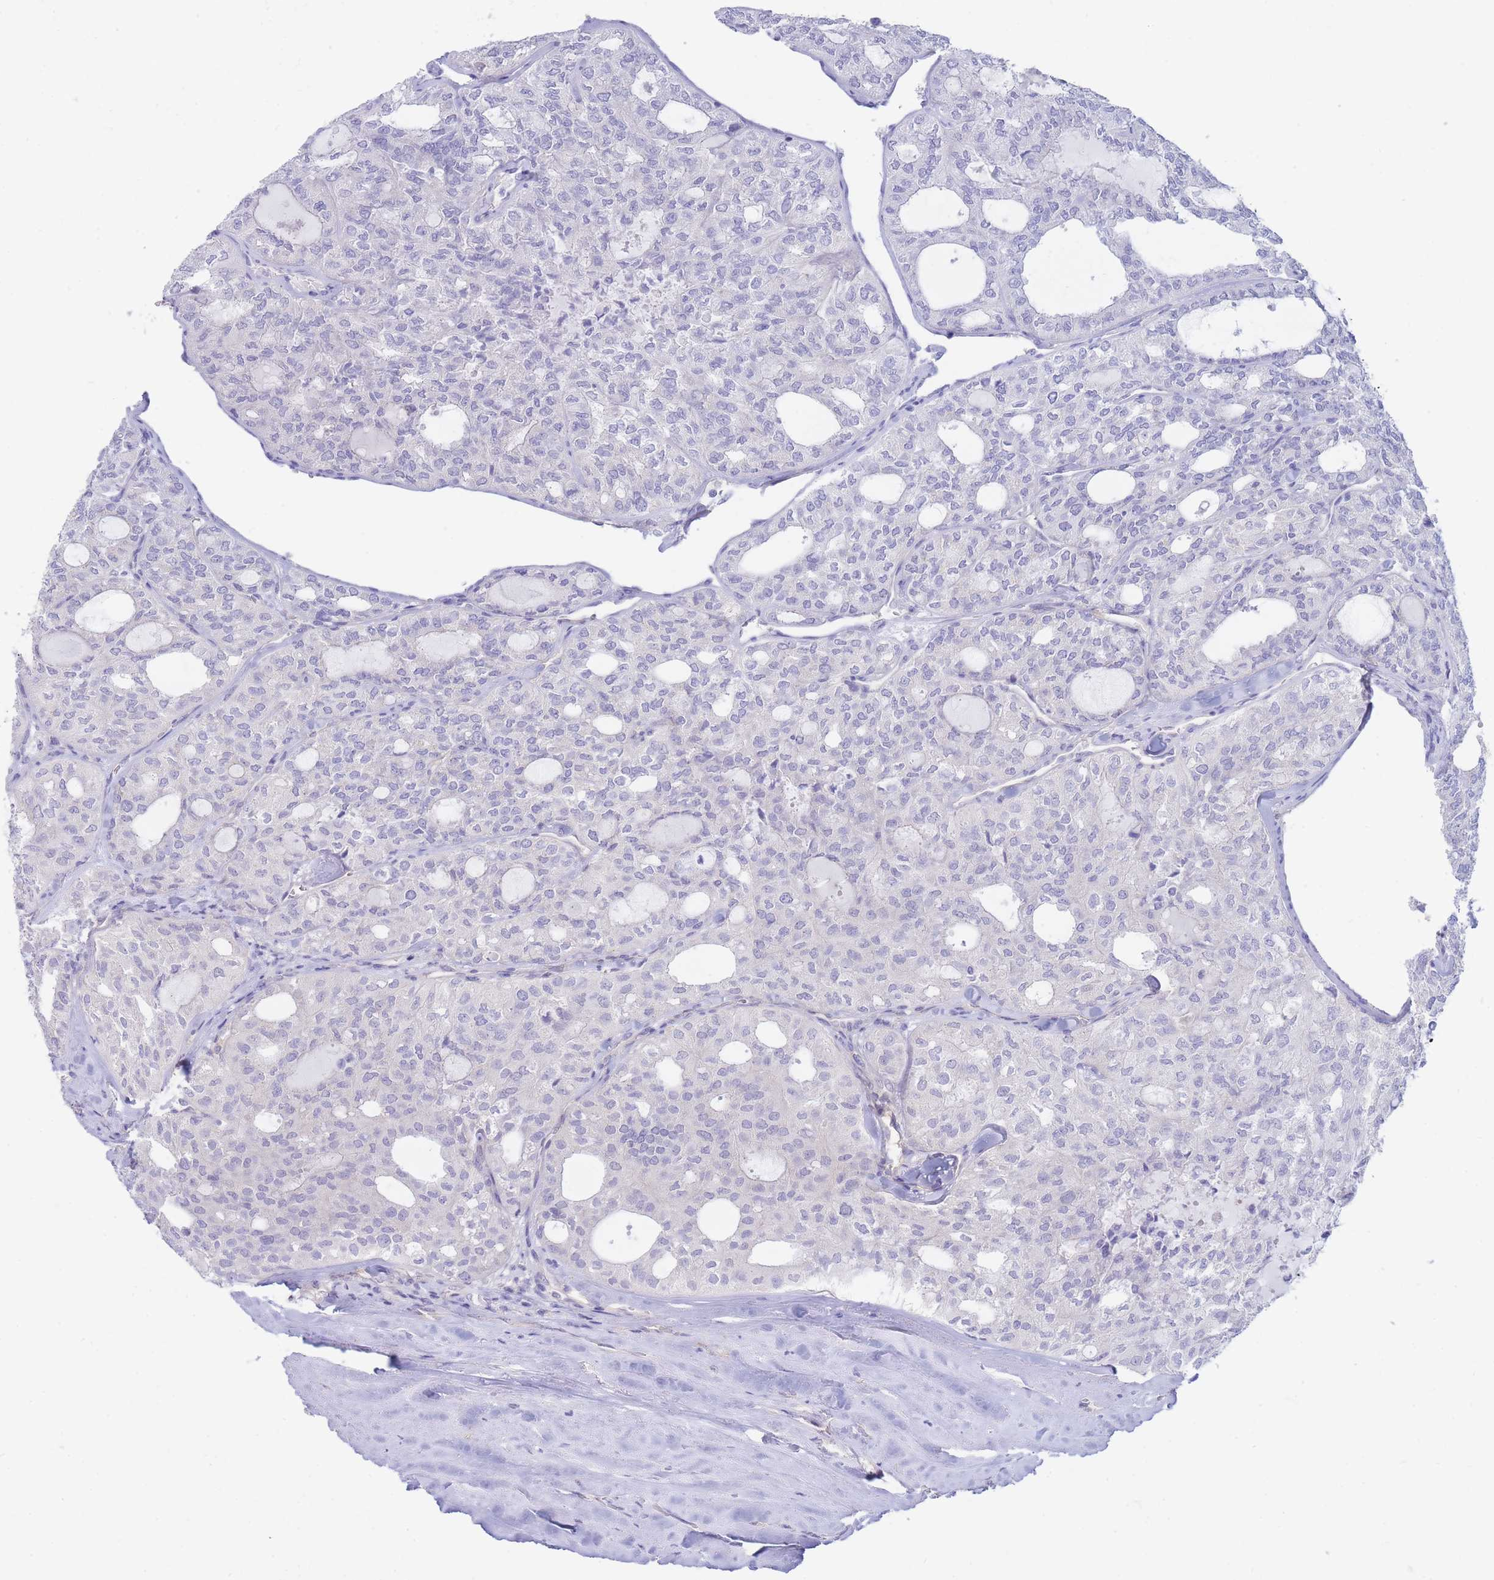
{"staining": {"intensity": "negative", "quantity": "none", "location": "none"}, "tissue": "thyroid cancer", "cell_type": "Tumor cells", "image_type": "cancer", "snomed": [{"axis": "morphology", "description": "Follicular adenoma carcinoma, NOS"}, {"axis": "topography", "description": "Thyroid gland"}], "caption": "Protein analysis of thyroid cancer shows no significant expression in tumor cells.", "gene": "SUGT1", "patient": {"sex": "male", "age": 75}}